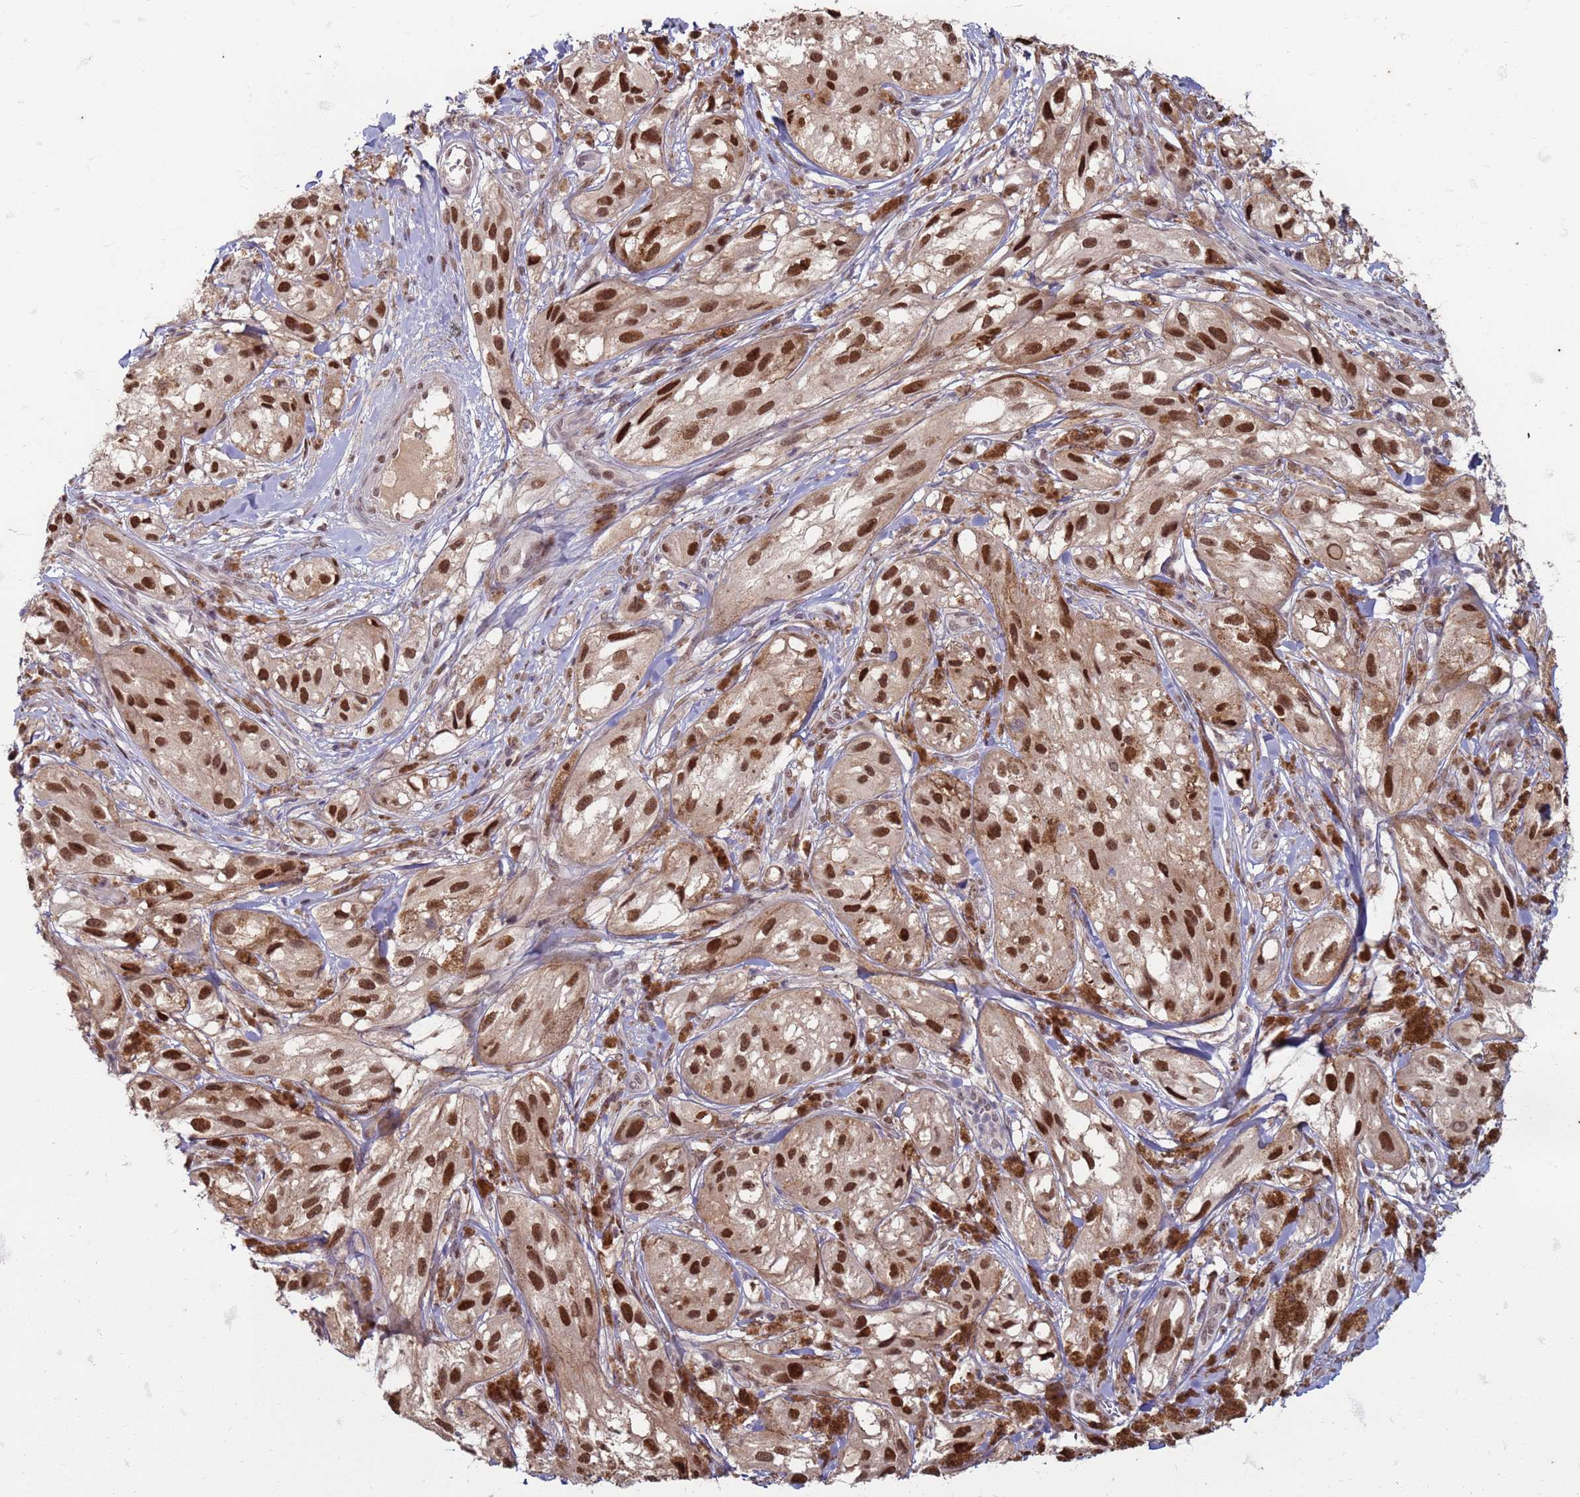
{"staining": {"intensity": "strong", "quantity": ">75%", "location": "nuclear"}, "tissue": "melanoma", "cell_type": "Tumor cells", "image_type": "cancer", "snomed": [{"axis": "morphology", "description": "Malignant melanoma, NOS"}, {"axis": "topography", "description": "Skin"}], "caption": "A histopathology image of melanoma stained for a protein exhibits strong nuclear brown staining in tumor cells.", "gene": "TRMT6", "patient": {"sex": "male", "age": 88}}